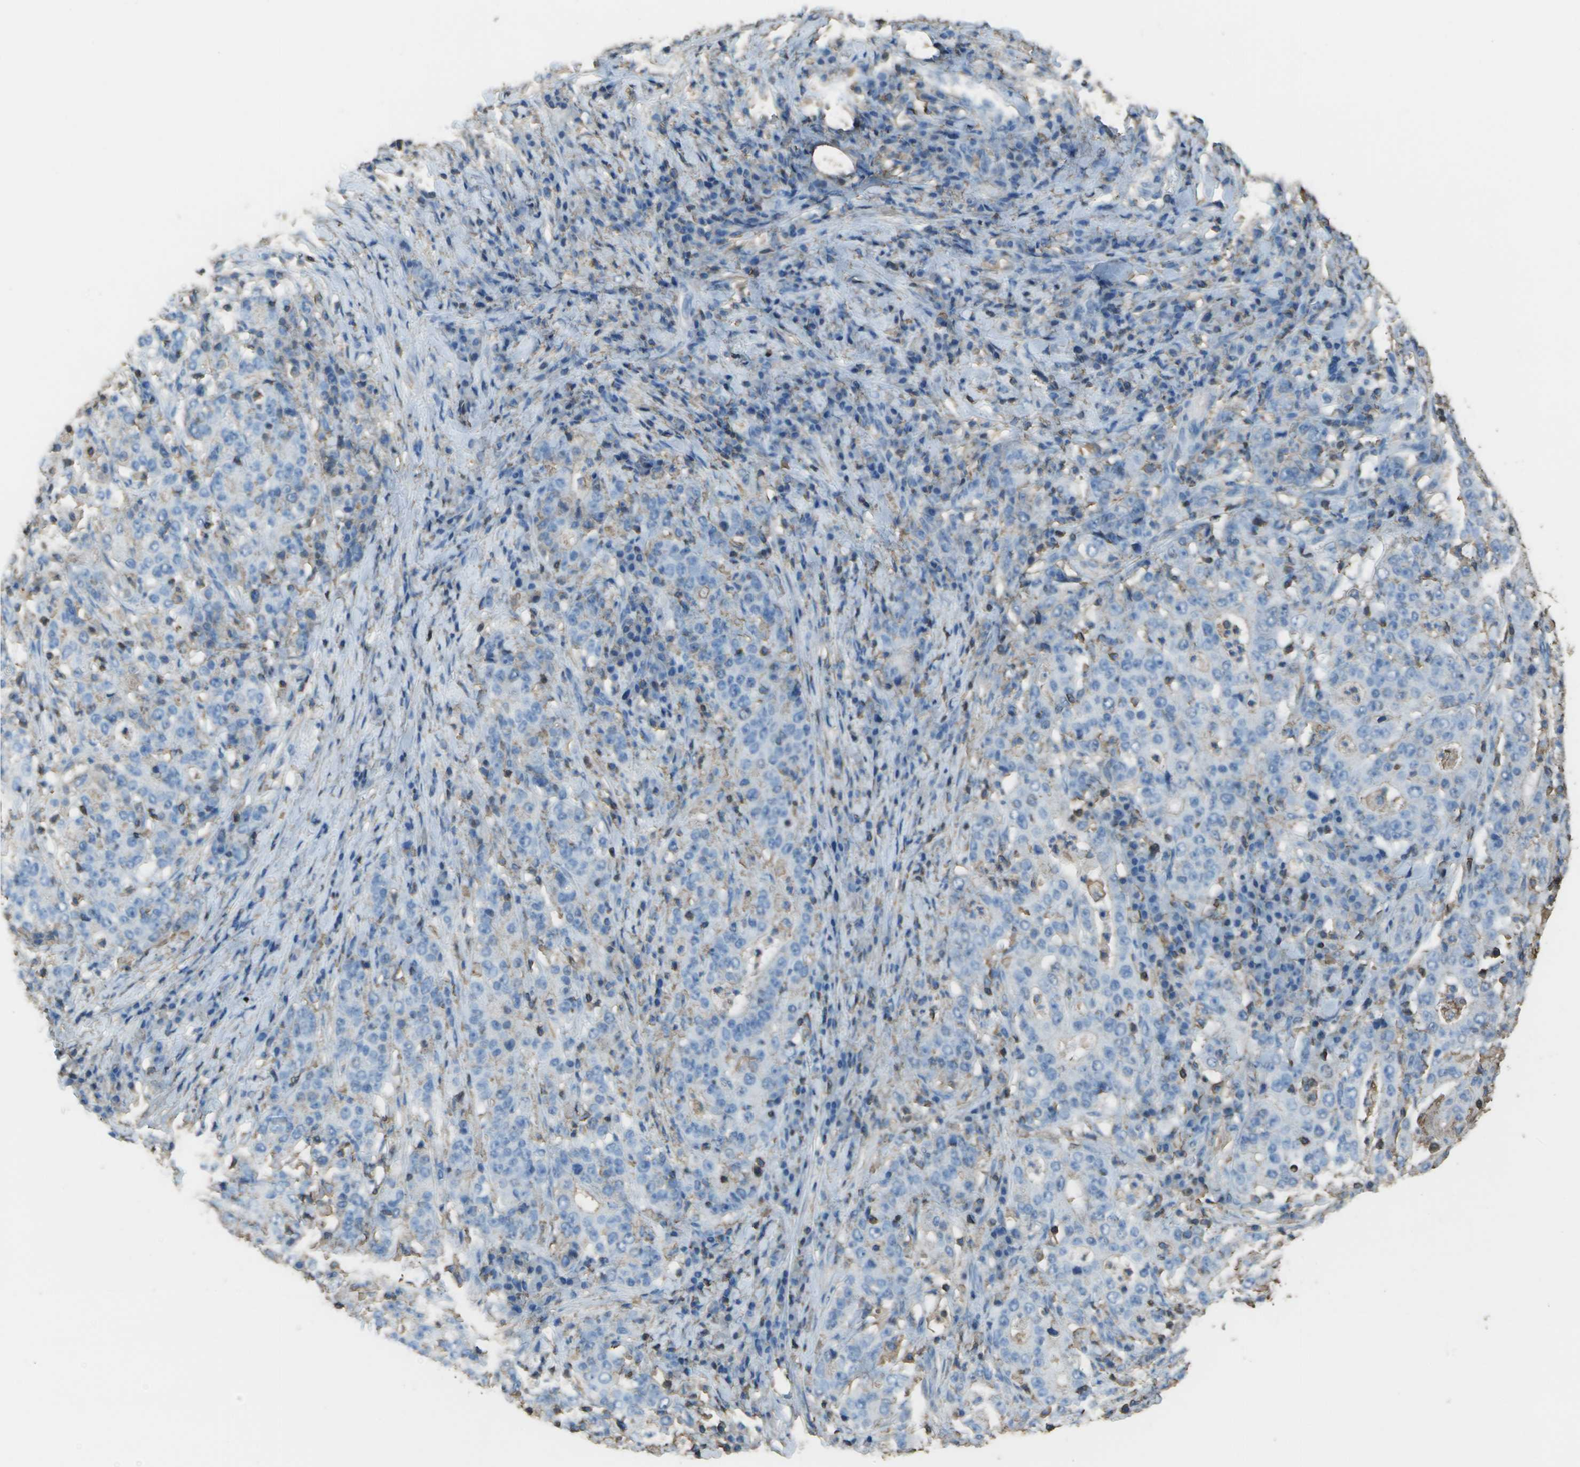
{"staining": {"intensity": "negative", "quantity": "none", "location": "none"}, "tissue": "stomach cancer", "cell_type": "Tumor cells", "image_type": "cancer", "snomed": [{"axis": "morphology", "description": "Normal tissue, NOS"}, {"axis": "morphology", "description": "Adenocarcinoma, NOS"}, {"axis": "topography", "description": "Stomach, upper"}, {"axis": "topography", "description": "Stomach"}], "caption": "Stomach cancer was stained to show a protein in brown. There is no significant staining in tumor cells.", "gene": "CYP4F11", "patient": {"sex": "male", "age": 59}}